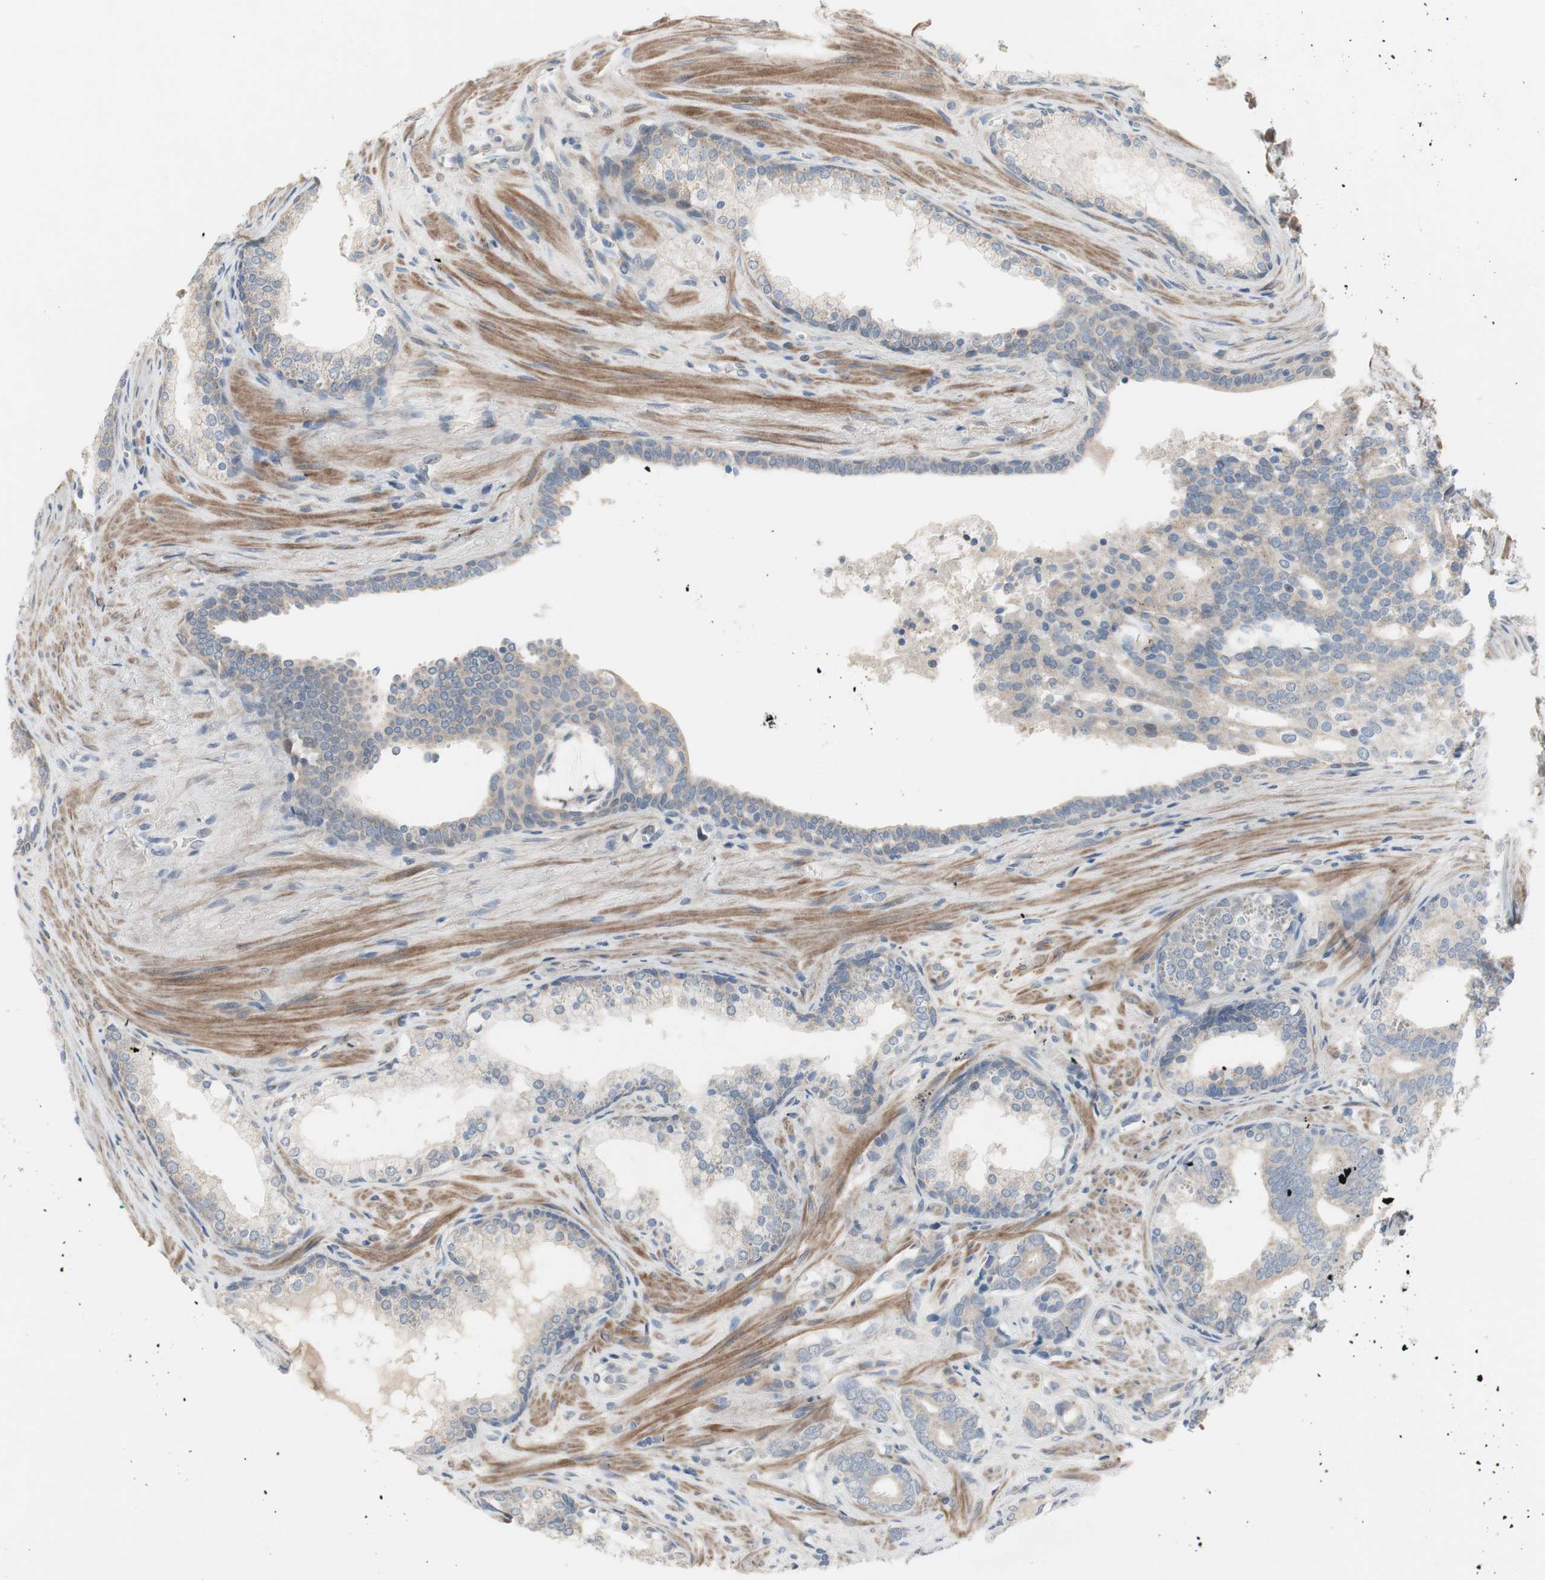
{"staining": {"intensity": "negative", "quantity": "none", "location": "none"}, "tissue": "prostate cancer", "cell_type": "Tumor cells", "image_type": "cancer", "snomed": [{"axis": "morphology", "description": "Adenocarcinoma, Low grade"}, {"axis": "topography", "description": "Prostate"}], "caption": "DAB (3,3'-diaminobenzidine) immunohistochemical staining of prostate low-grade adenocarcinoma shows no significant expression in tumor cells.", "gene": "TACR3", "patient": {"sex": "male", "age": 58}}